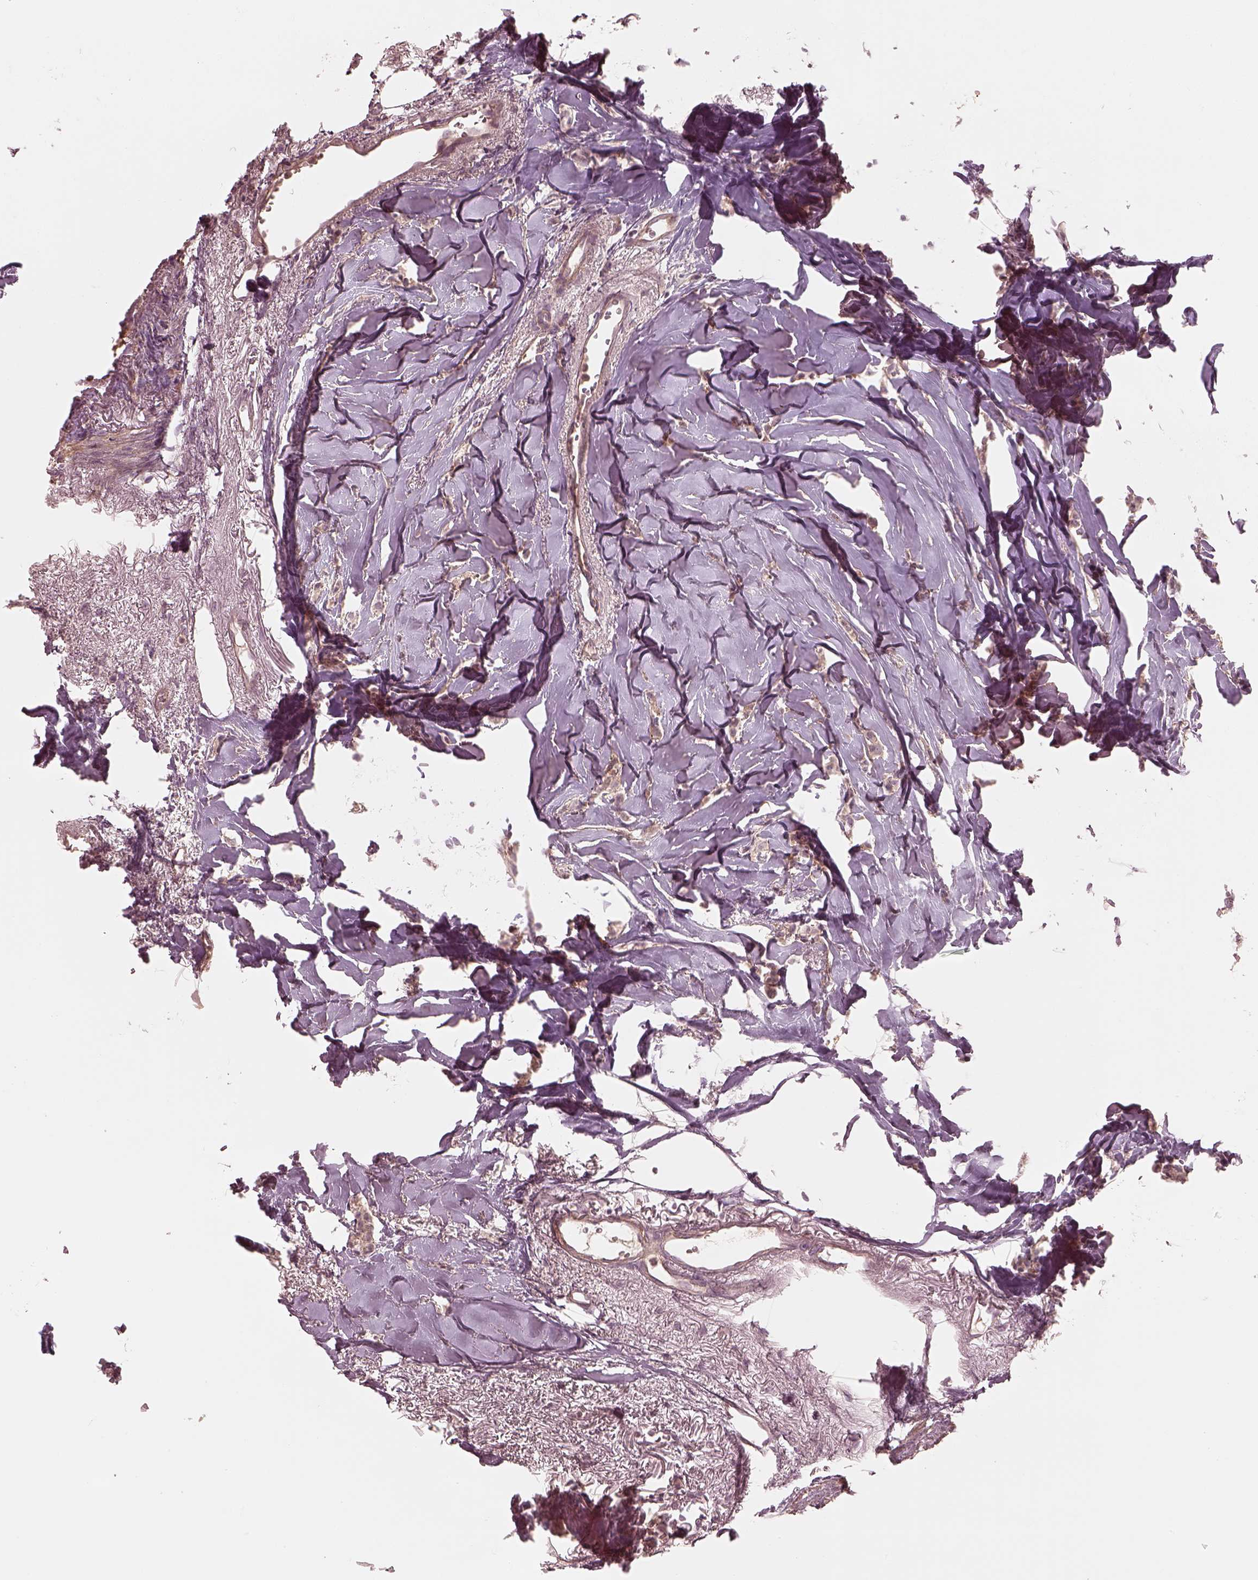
{"staining": {"intensity": "negative", "quantity": "none", "location": "none"}, "tissue": "breast cancer", "cell_type": "Tumor cells", "image_type": "cancer", "snomed": [{"axis": "morphology", "description": "Duct carcinoma"}, {"axis": "topography", "description": "Breast"}], "caption": "Immunohistochemical staining of human breast cancer exhibits no significant staining in tumor cells.", "gene": "FAM107B", "patient": {"sex": "female", "age": 85}}